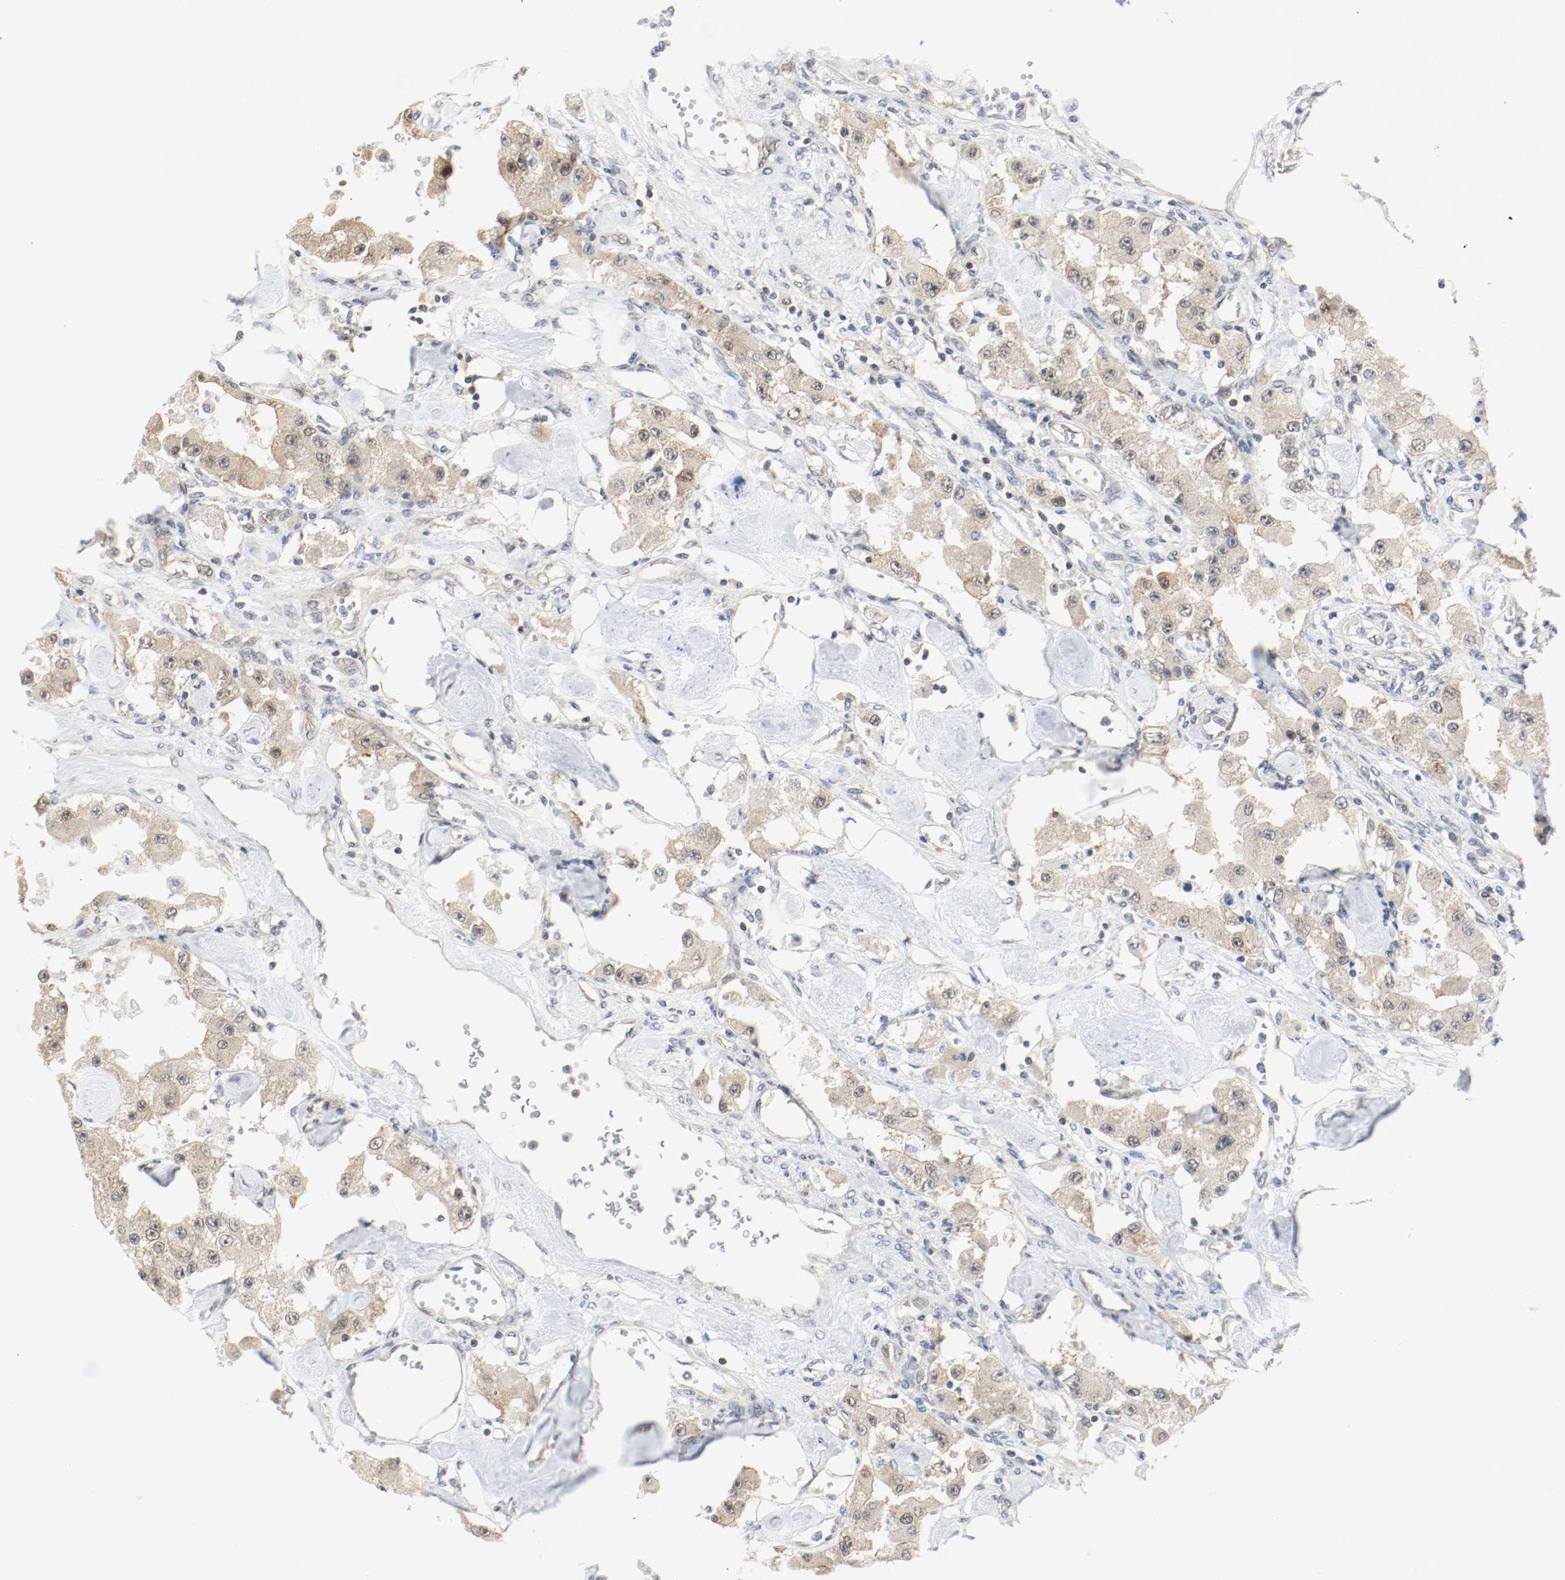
{"staining": {"intensity": "weak", "quantity": ">75%", "location": "cytoplasmic/membranous,nuclear"}, "tissue": "carcinoid", "cell_type": "Tumor cells", "image_type": "cancer", "snomed": [{"axis": "morphology", "description": "Carcinoid, malignant, NOS"}, {"axis": "topography", "description": "Pancreas"}], "caption": "Weak cytoplasmic/membranous and nuclear protein positivity is present in approximately >75% of tumor cells in malignant carcinoid. (IHC, brightfield microscopy, high magnification).", "gene": "PPME1", "patient": {"sex": "male", "age": 41}}